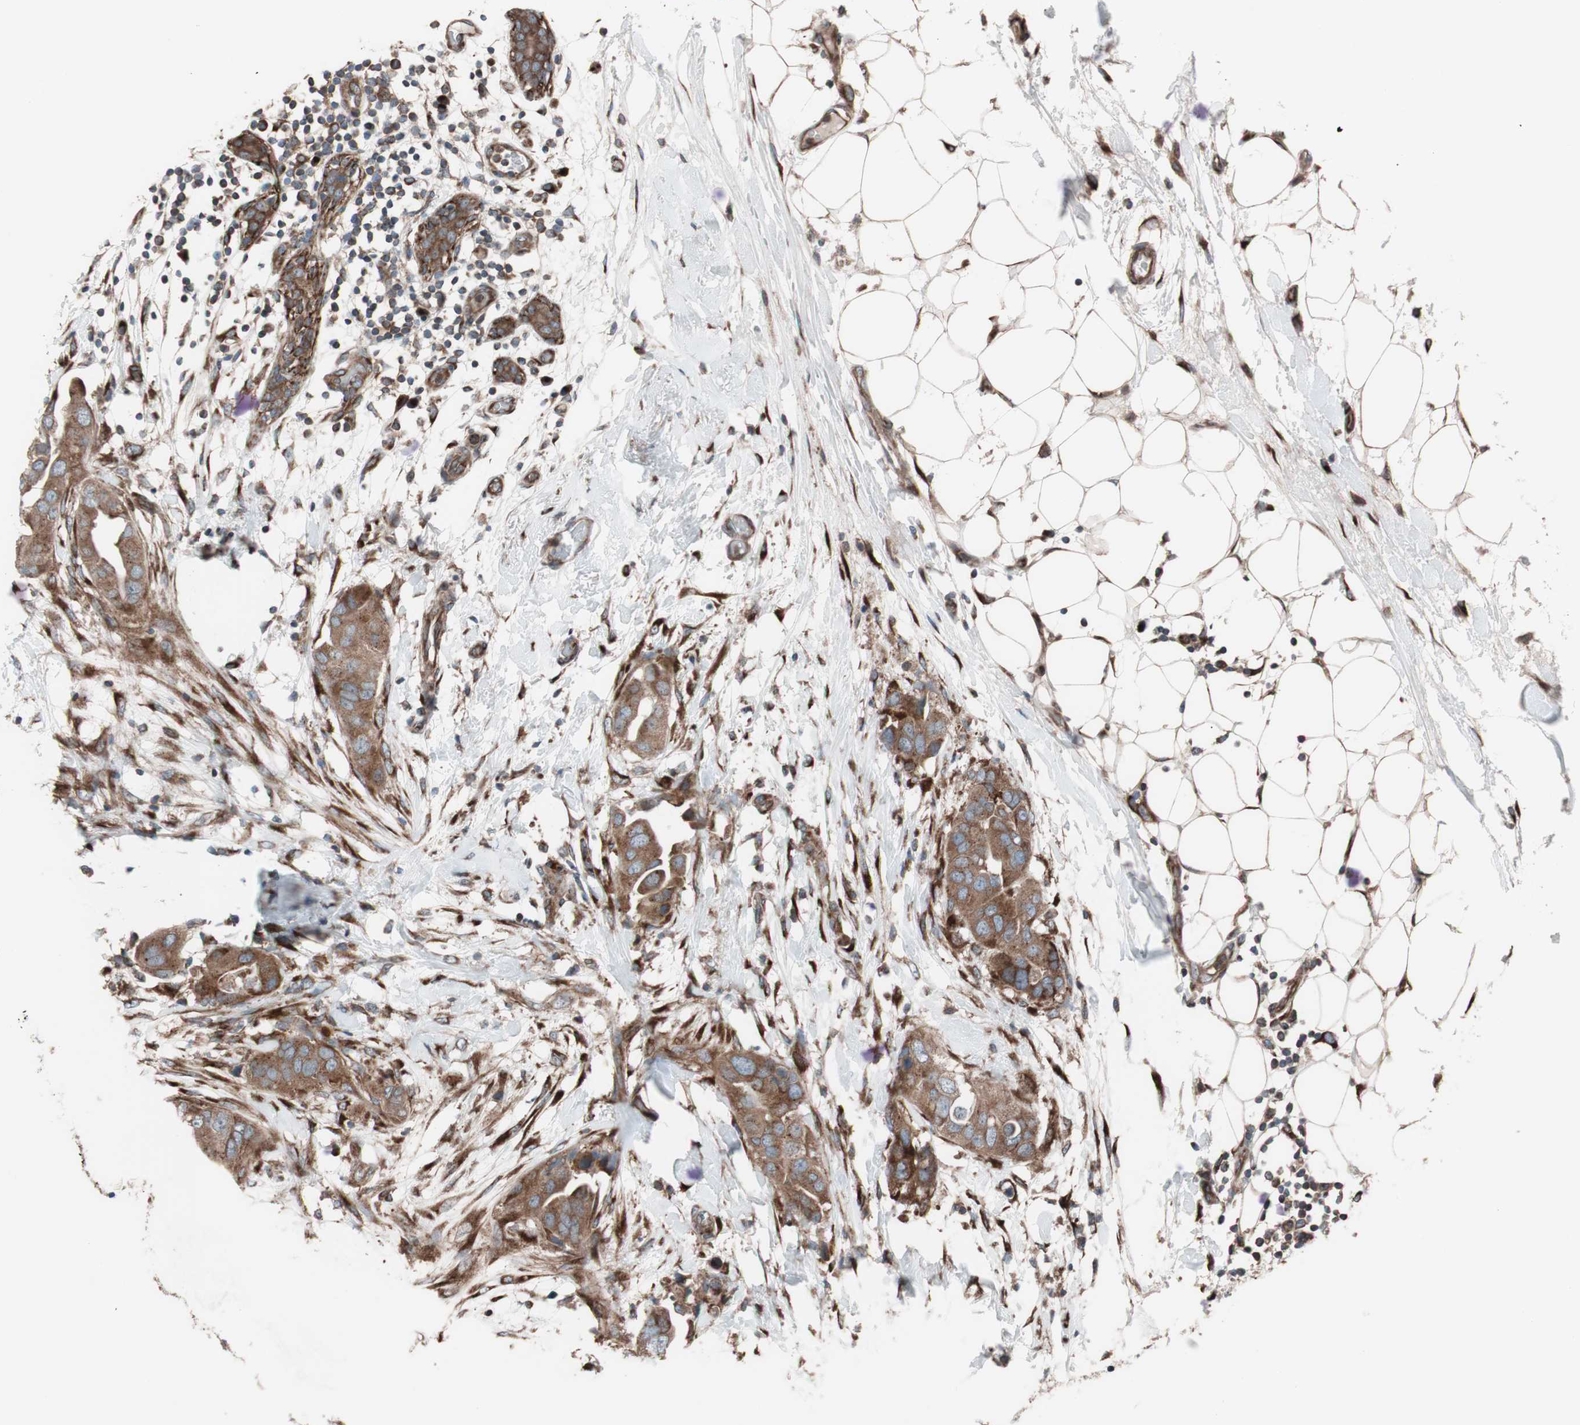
{"staining": {"intensity": "moderate", "quantity": ">75%", "location": "cytoplasmic/membranous"}, "tissue": "breast cancer", "cell_type": "Tumor cells", "image_type": "cancer", "snomed": [{"axis": "morphology", "description": "Duct carcinoma"}, {"axis": "topography", "description": "Breast"}], "caption": "A medium amount of moderate cytoplasmic/membranous expression is appreciated in about >75% of tumor cells in infiltrating ductal carcinoma (breast) tissue.", "gene": "SEC31A", "patient": {"sex": "female", "age": 40}}